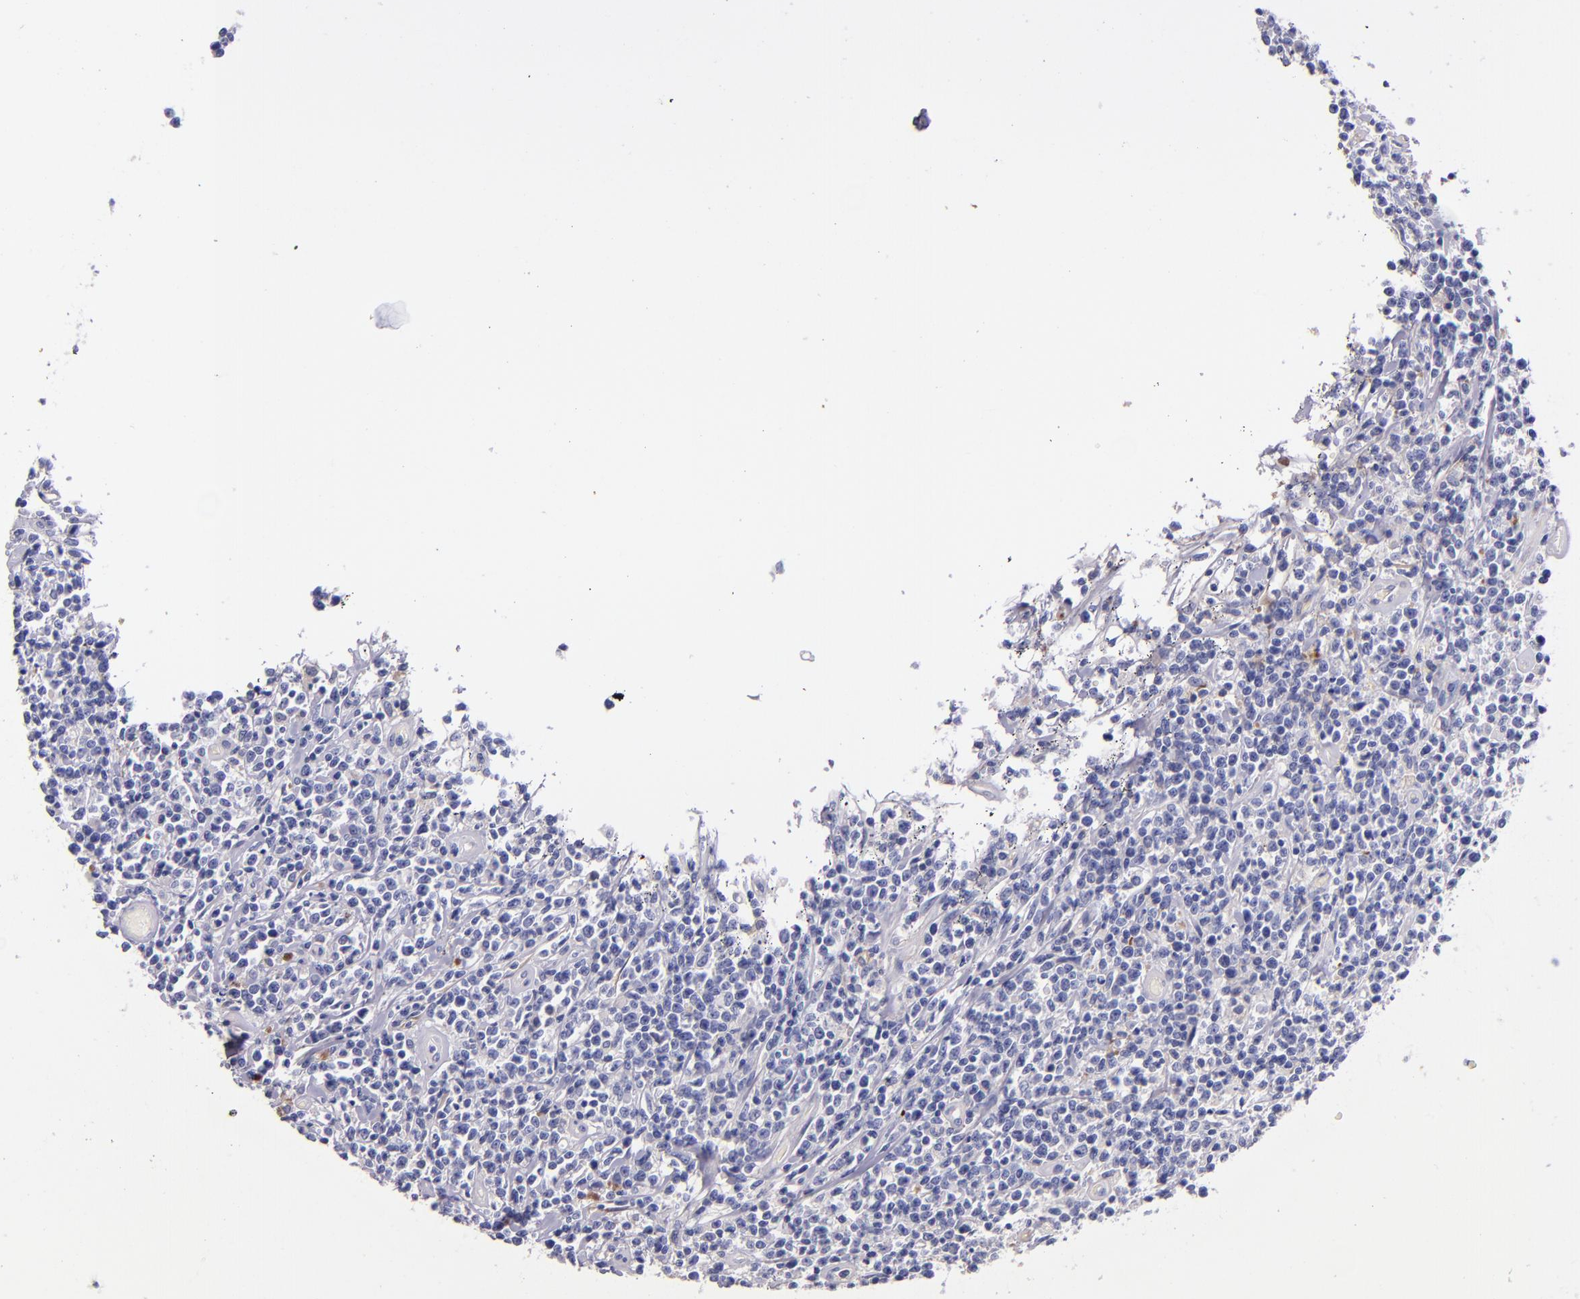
{"staining": {"intensity": "negative", "quantity": "none", "location": "none"}, "tissue": "lymphoma", "cell_type": "Tumor cells", "image_type": "cancer", "snomed": [{"axis": "morphology", "description": "Malignant lymphoma, non-Hodgkin's type, High grade"}, {"axis": "topography", "description": "Colon"}], "caption": "Malignant lymphoma, non-Hodgkin's type (high-grade) was stained to show a protein in brown. There is no significant positivity in tumor cells. (DAB immunohistochemistry (IHC) visualized using brightfield microscopy, high magnification).", "gene": "KNG1", "patient": {"sex": "male", "age": 82}}